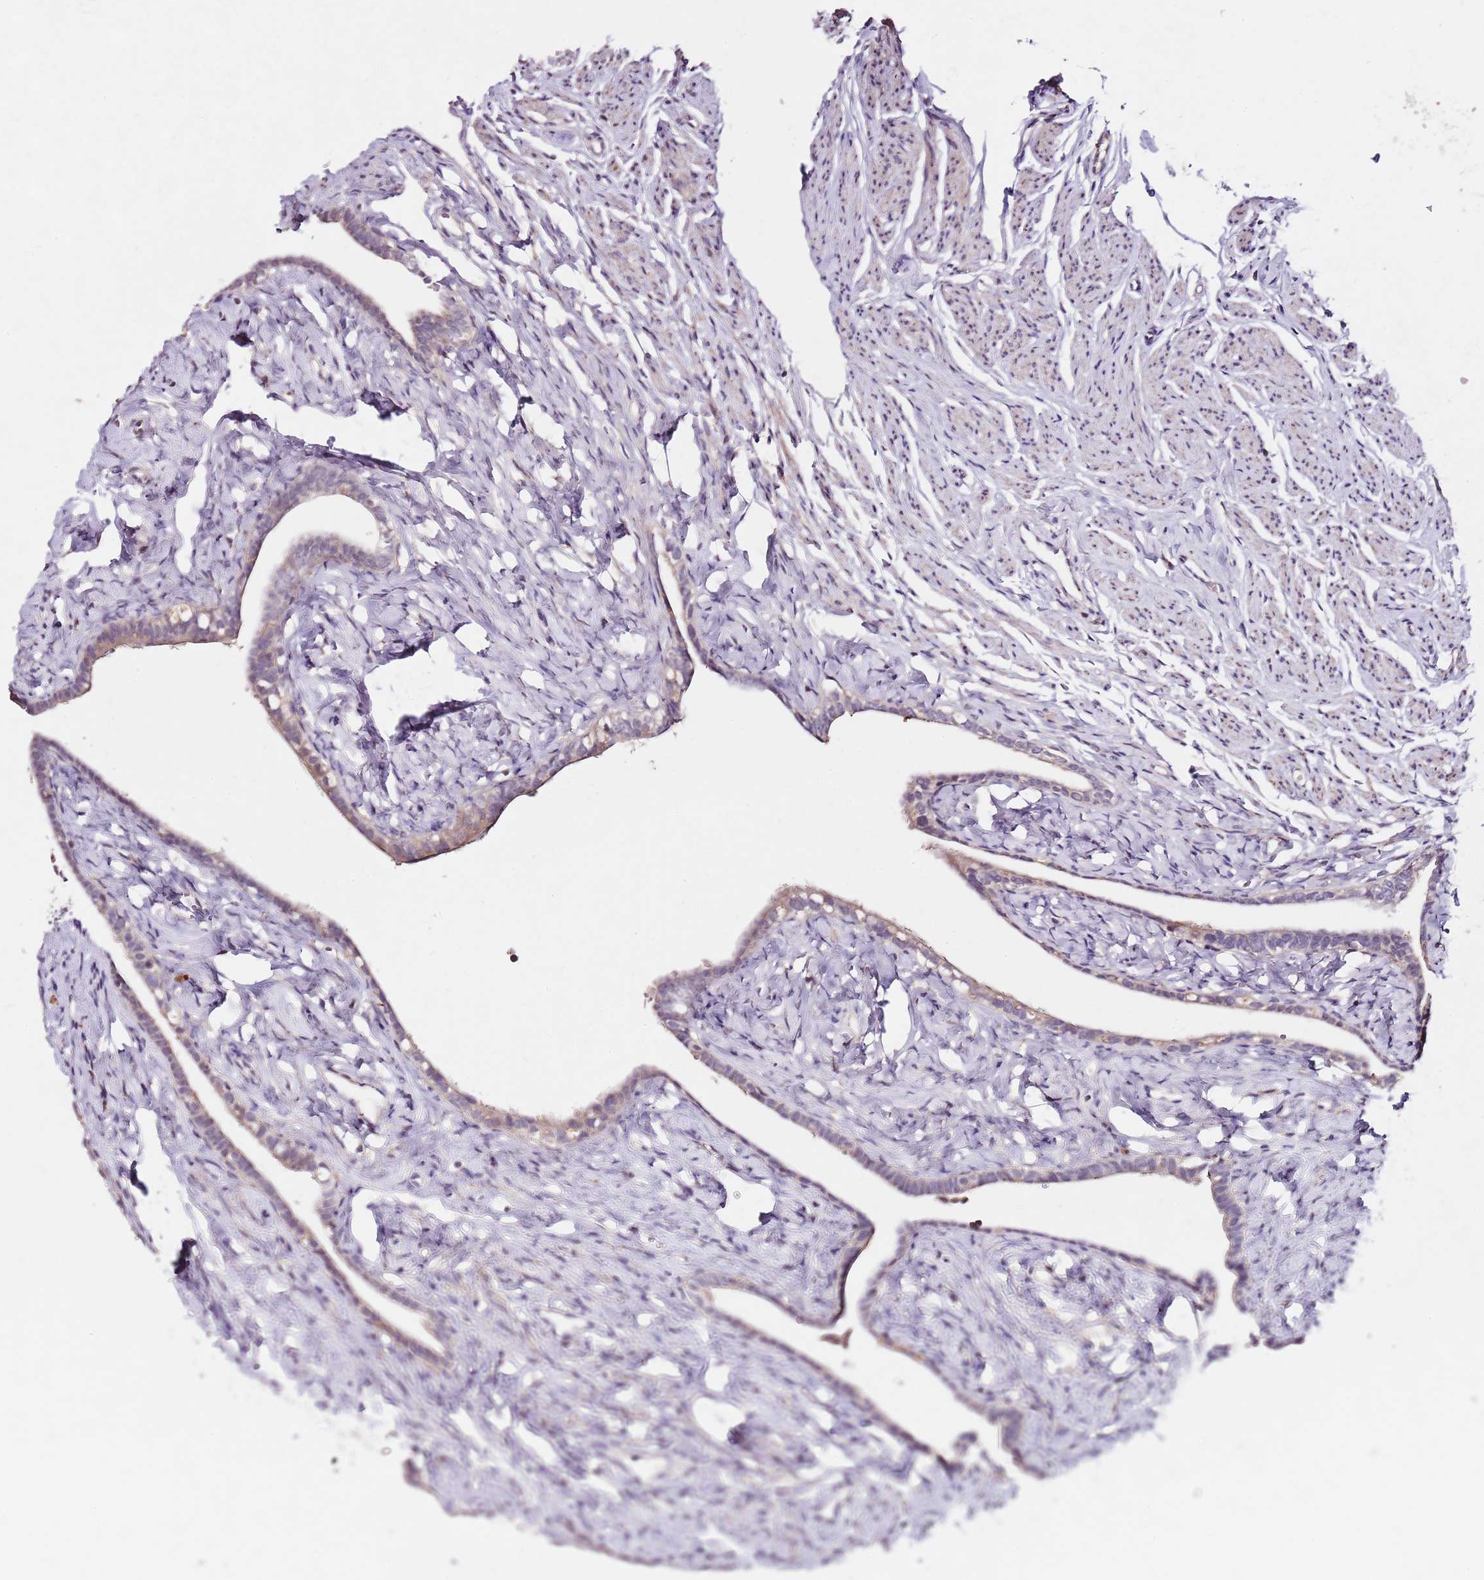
{"staining": {"intensity": "weak", "quantity": "25%-75%", "location": "cytoplasmic/membranous"}, "tissue": "fallopian tube", "cell_type": "Glandular cells", "image_type": "normal", "snomed": [{"axis": "morphology", "description": "Normal tissue, NOS"}, {"axis": "topography", "description": "Fallopian tube"}], "caption": "Protein staining by IHC exhibits weak cytoplasmic/membranous expression in about 25%-75% of glandular cells in benign fallopian tube. The protein is shown in brown color, while the nuclei are stained blue.", "gene": "NRDE2", "patient": {"sex": "female", "age": 66}}